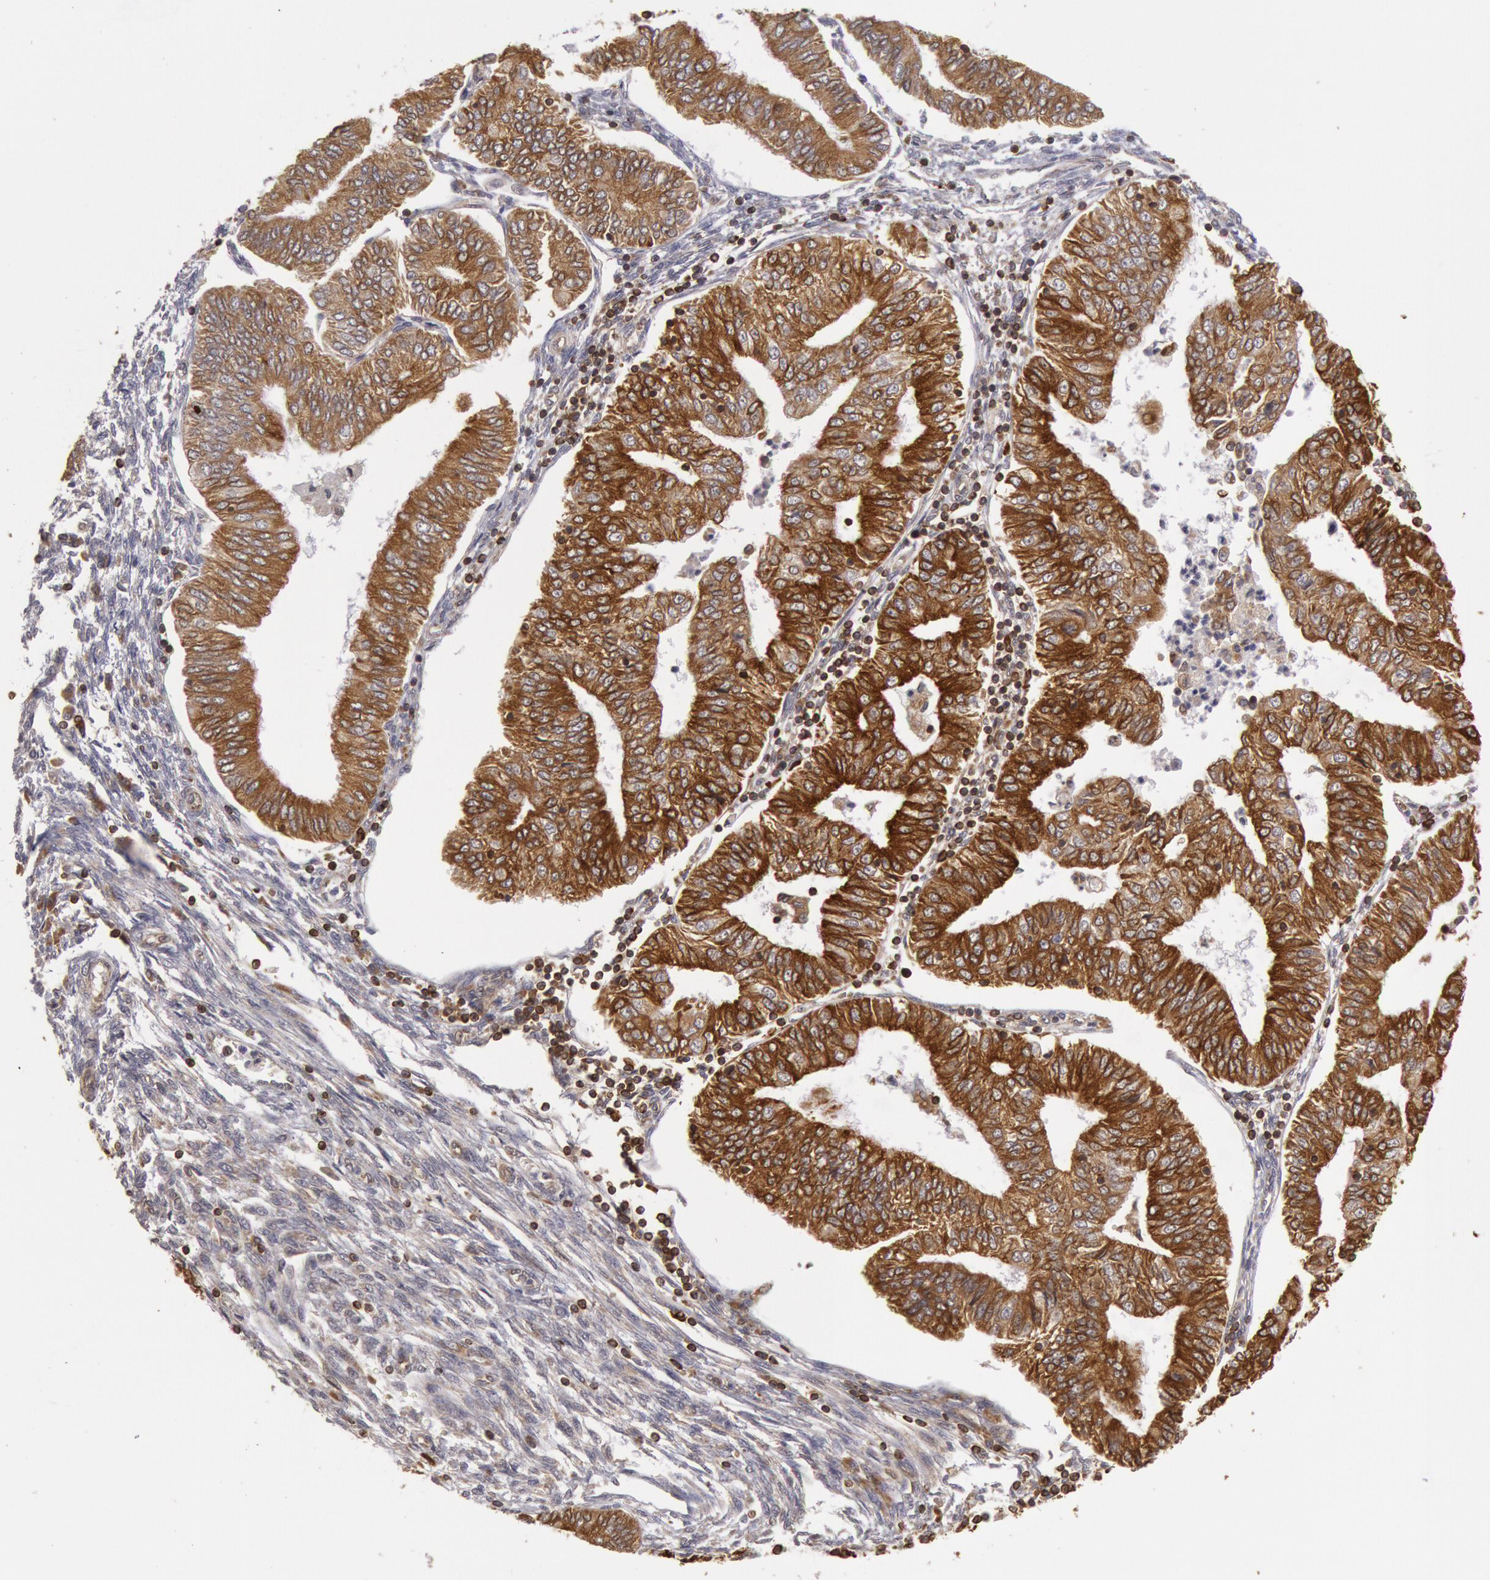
{"staining": {"intensity": "strong", "quantity": ">75%", "location": "cytoplasmic/membranous"}, "tissue": "endometrial cancer", "cell_type": "Tumor cells", "image_type": "cancer", "snomed": [{"axis": "morphology", "description": "Adenocarcinoma, NOS"}, {"axis": "topography", "description": "Endometrium"}], "caption": "Endometrial adenocarcinoma stained for a protein displays strong cytoplasmic/membranous positivity in tumor cells.", "gene": "TAP2", "patient": {"sex": "female", "age": 51}}